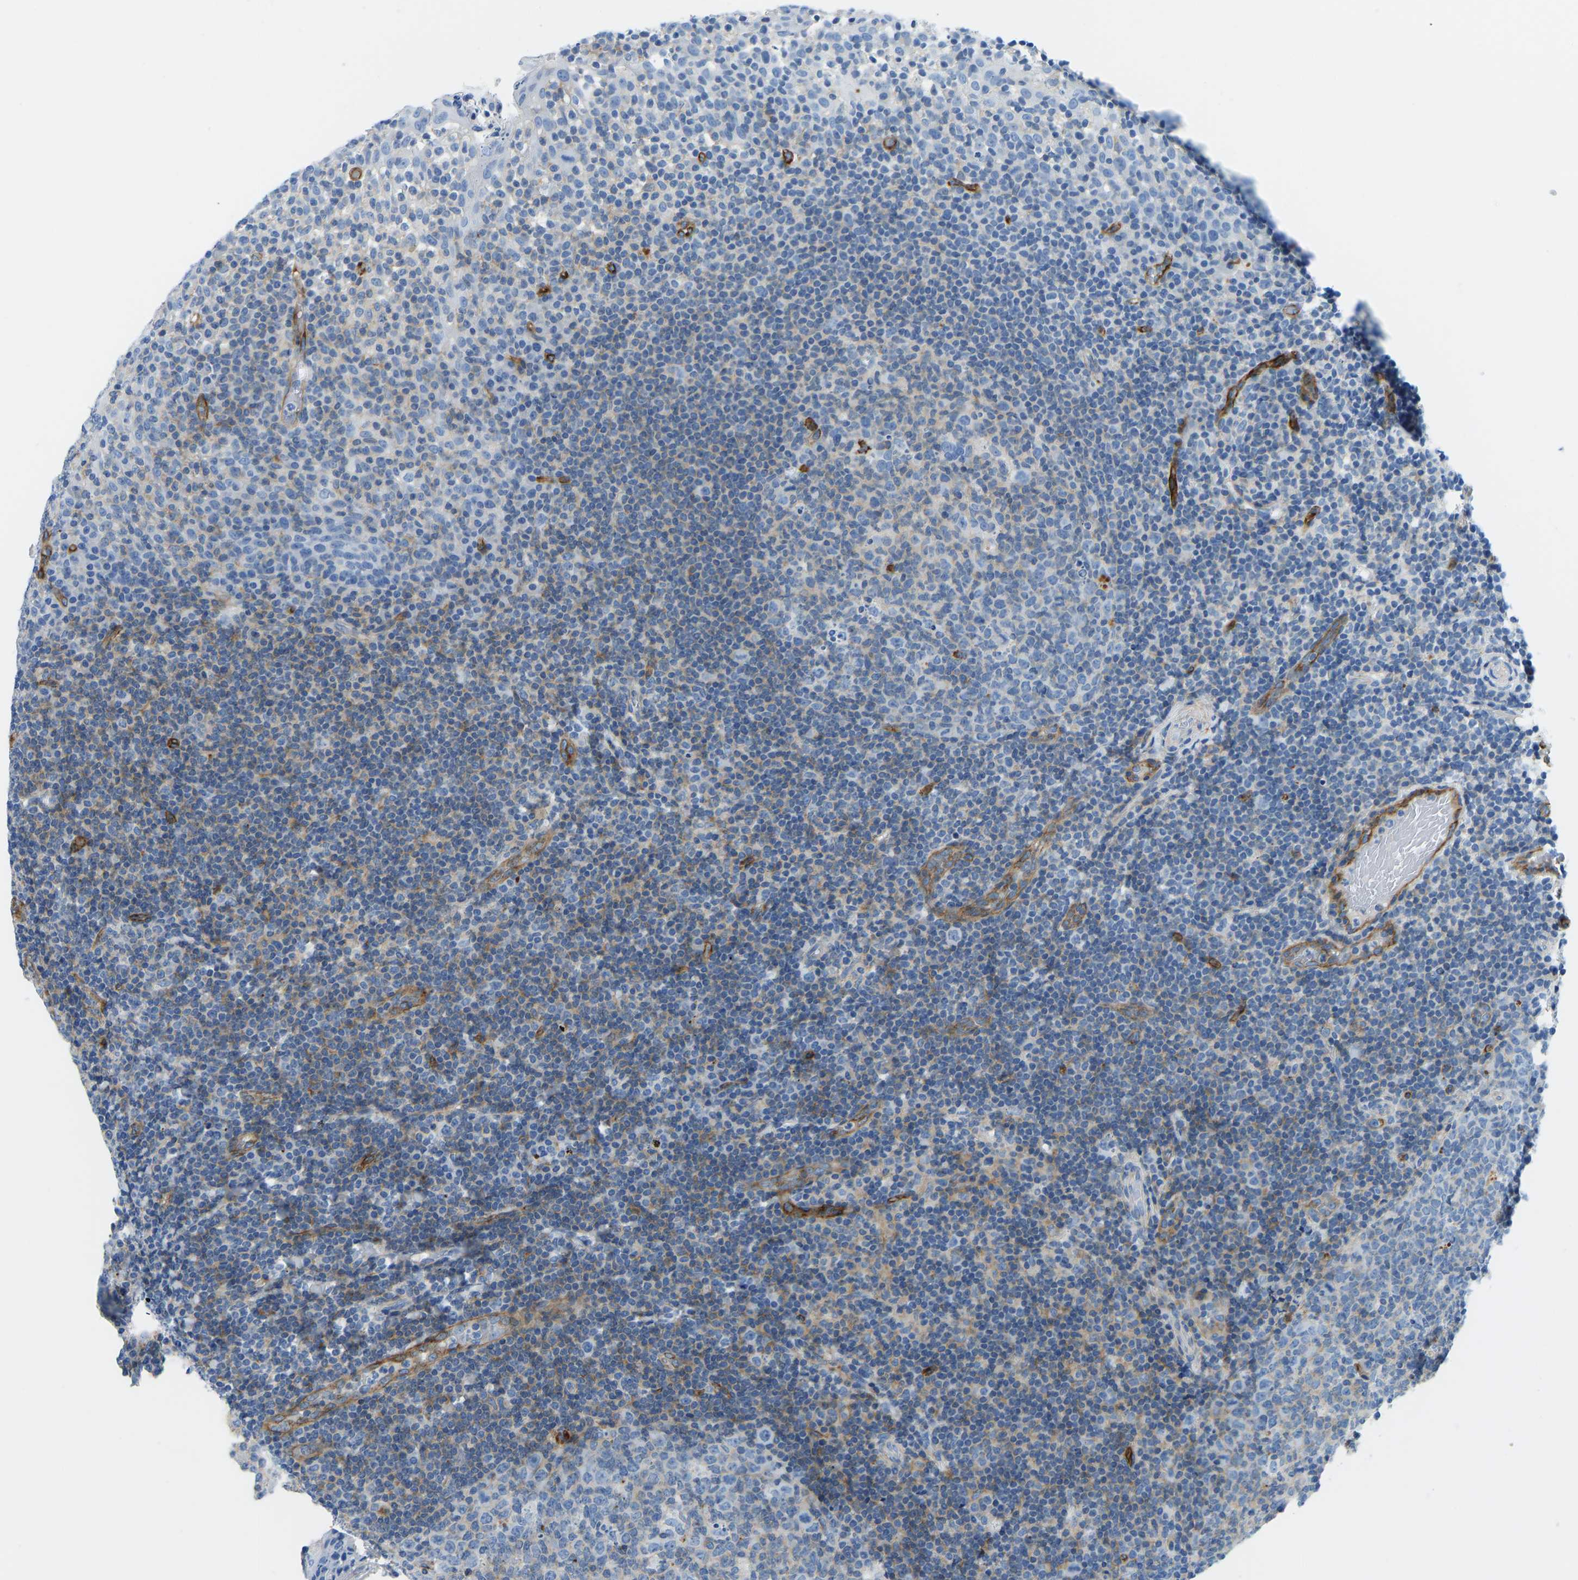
{"staining": {"intensity": "negative", "quantity": "none", "location": "none"}, "tissue": "tonsil", "cell_type": "Germinal center cells", "image_type": "normal", "snomed": [{"axis": "morphology", "description": "Normal tissue, NOS"}, {"axis": "topography", "description": "Tonsil"}], "caption": "Immunohistochemical staining of normal human tonsil reveals no significant positivity in germinal center cells. (DAB IHC, high magnification).", "gene": "COL15A1", "patient": {"sex": "female", "age": 19}}